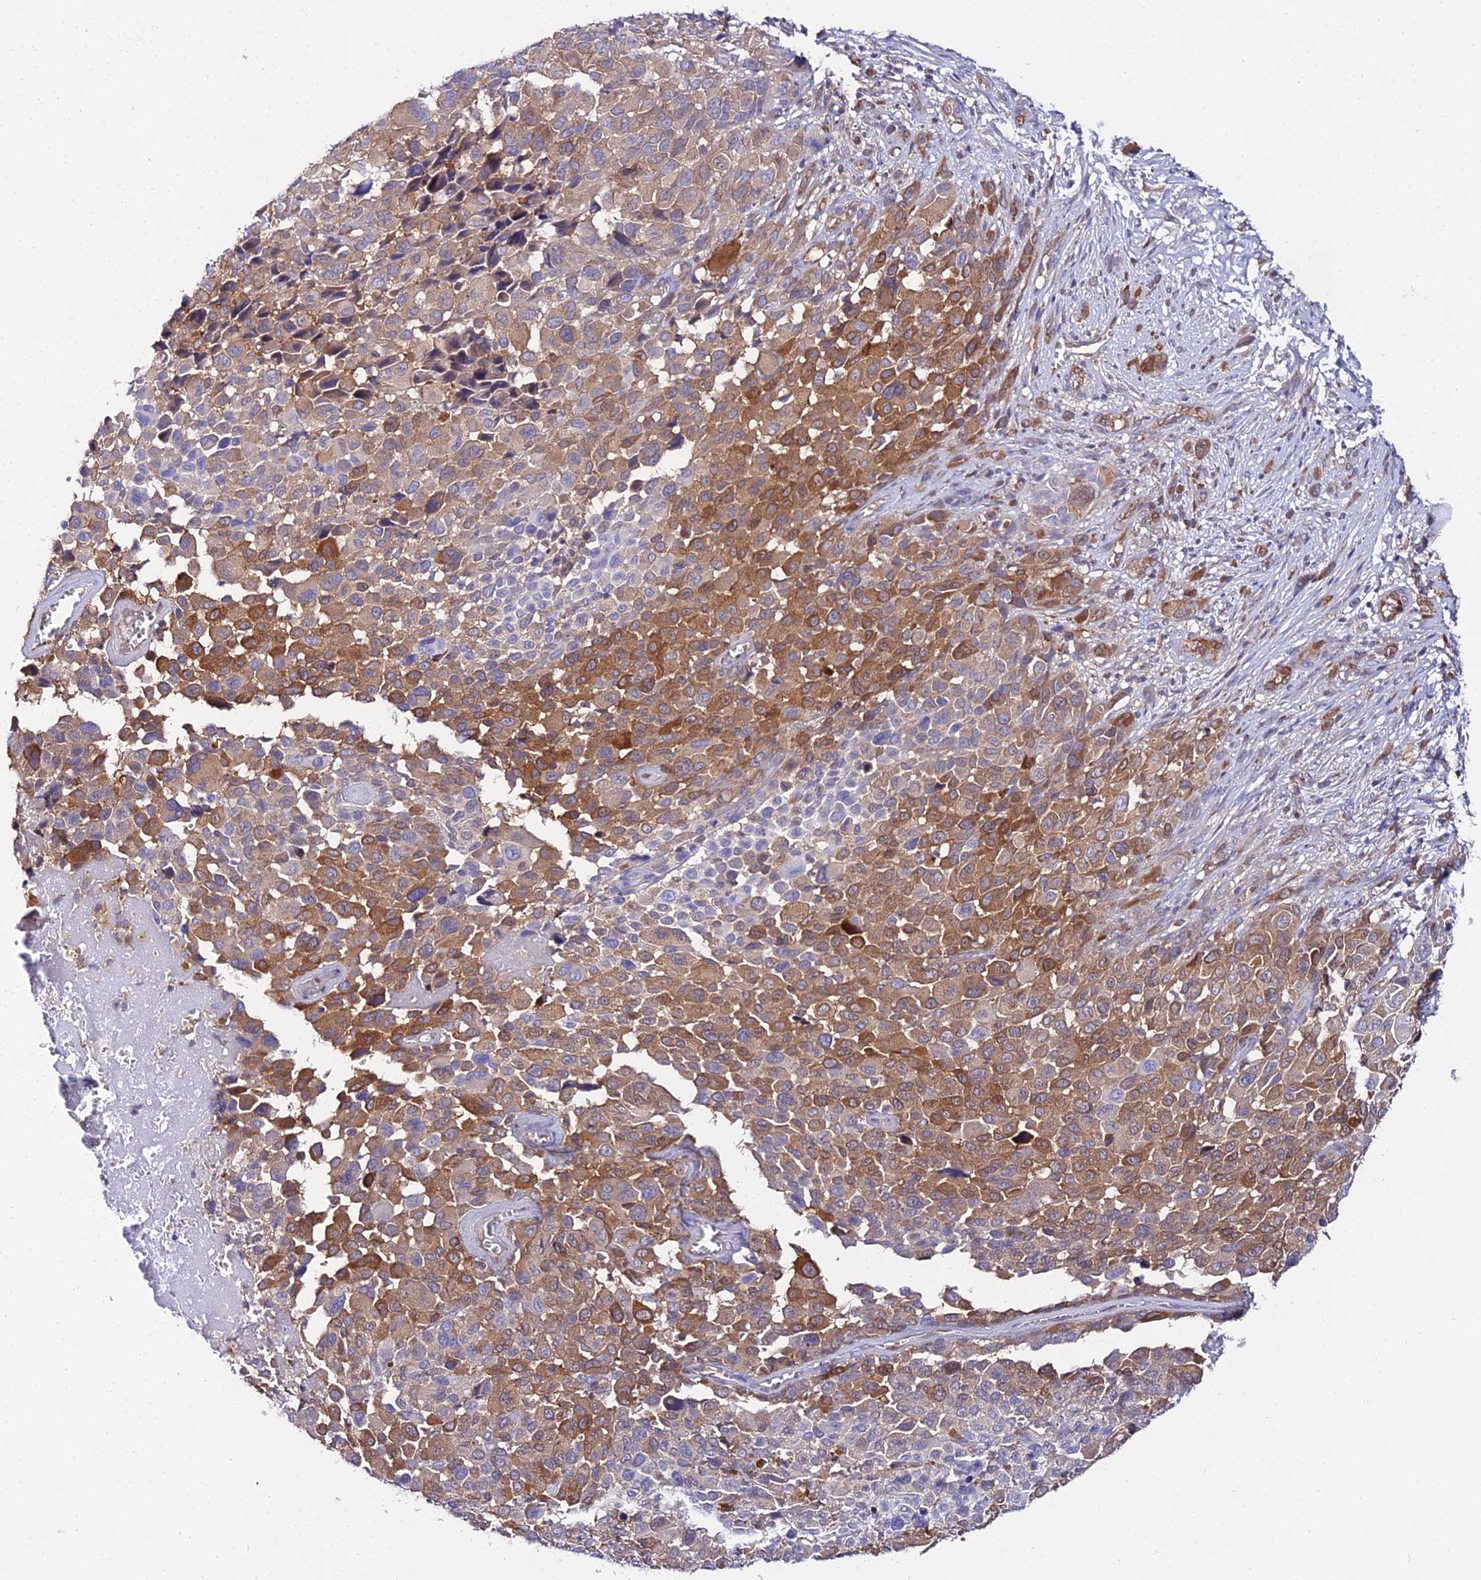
{"staining": {"intensity": "moderate", "quantity": ">75%", "location": "cytoplasmic/membranous"}, "tissue": "melanoma", "cell_type": "Tumor cells", "image_type": "cancer", "snomed": [{"axis": "morphology", "description": "Malignant melanoma, NOS"}, {"axis": "topography", "description": "Skin of trunk"}], "caption": "The histopathology image reveals staining of malignant melanoma, revealing moderate cytoplasmic/membranous protein staining (brown color) within tumor cells. Nuclei are stained in blue.", "gene": "PPP2R2C", "patient": {"sex": "male", "age": 71}}